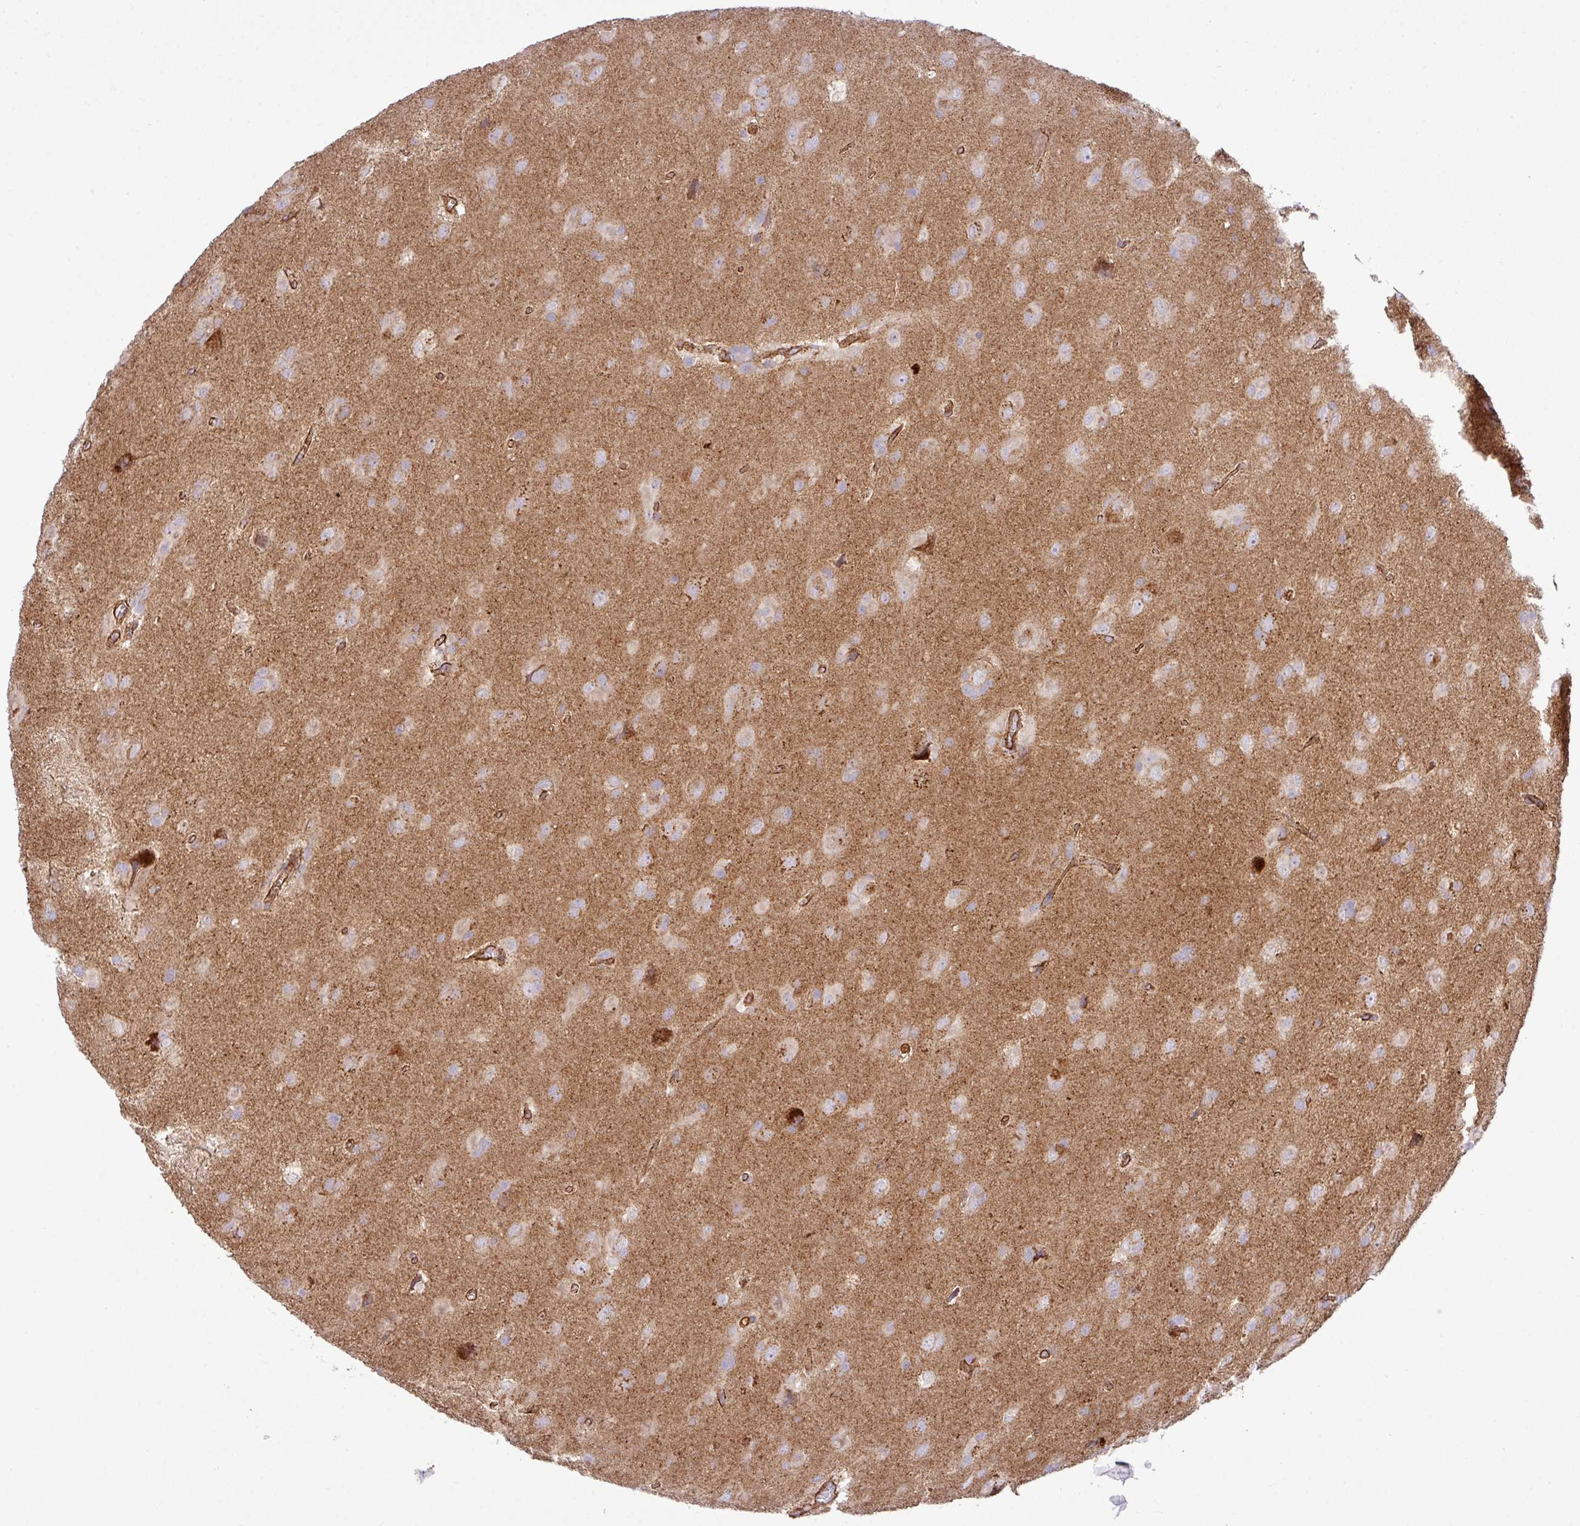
{"staining": {"intensity": "weak", "quantity": "<25%", "location": "cytoplasmic/membranous"}, "tissue": "glioma", "cell_type": "Tumor cells", "image_type": "cancer", "snomed": [{"axis": "morphology", "description": "Glioma, malignant, Low grade"}, {"axis": "topography", "description": "Brain"}], "caption": "This photomicrograph is of glioma stained with IHC to label a protein in brown with the nuclei are counter-stained blue. There is no expression in tumor cells.", "gene": "FAM47E", "patient": {"sex": "male", "age": 58}}